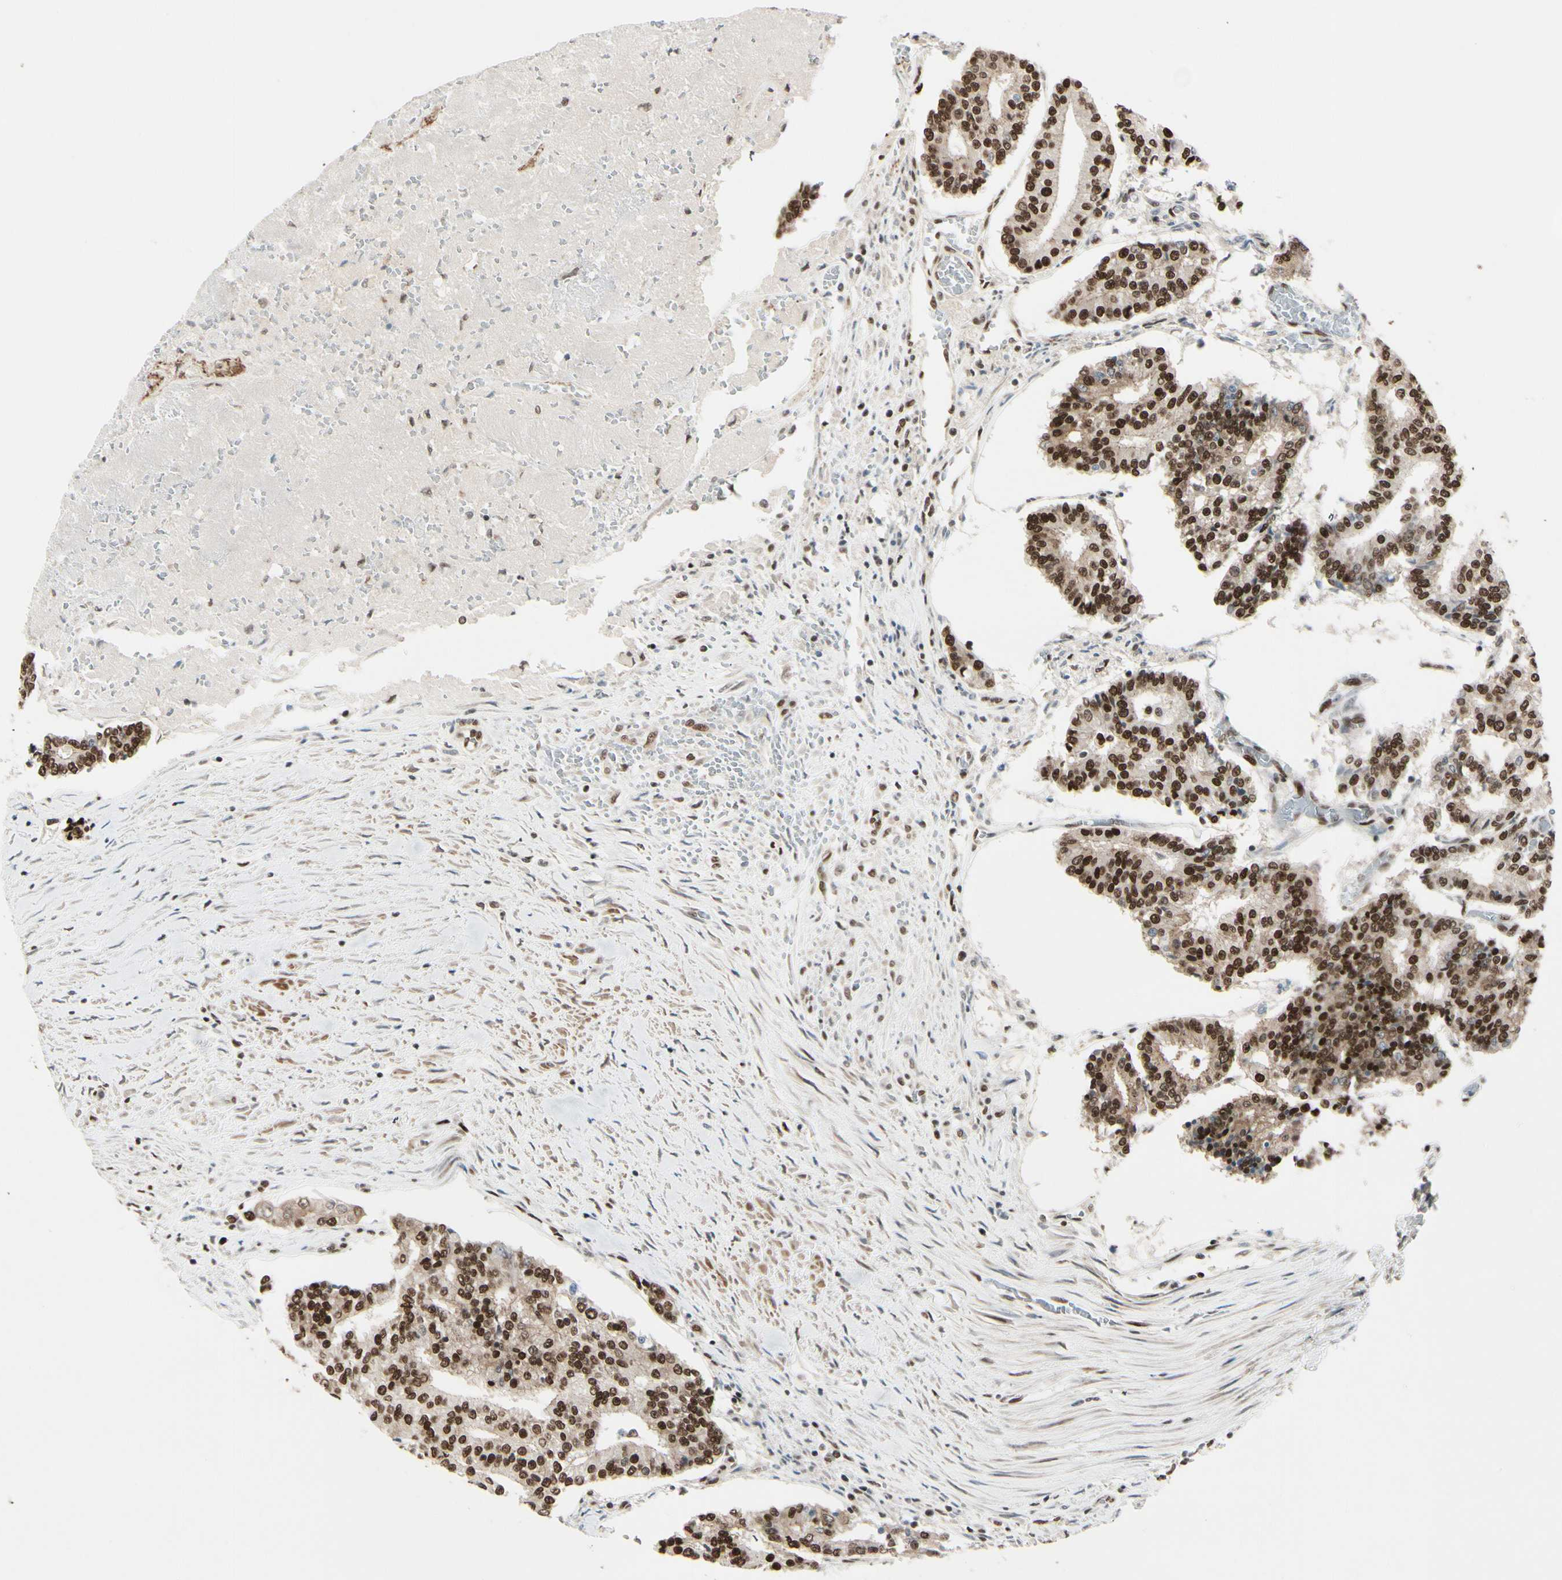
{"staining": {"intensity": "strong", "quantity": ">75%", "location": "nuclear"}, "tissue": "prostate cancer", "cell_type": "Tumor cells", "image_type": "cancer", "snomed": [{"axis": "morphology", "description": "Adenocarcinoma, High grade"}, {"axis": "topography", "description": "Prostate"}], "caption": "Protein expression analysis of prostate adenocarcinoma (high-grade) demonstrates strong nuclear staining in about >75% of tumor cells.", "gene": "CHAMP1", "patient": {"sex": "male", "age": 55}}